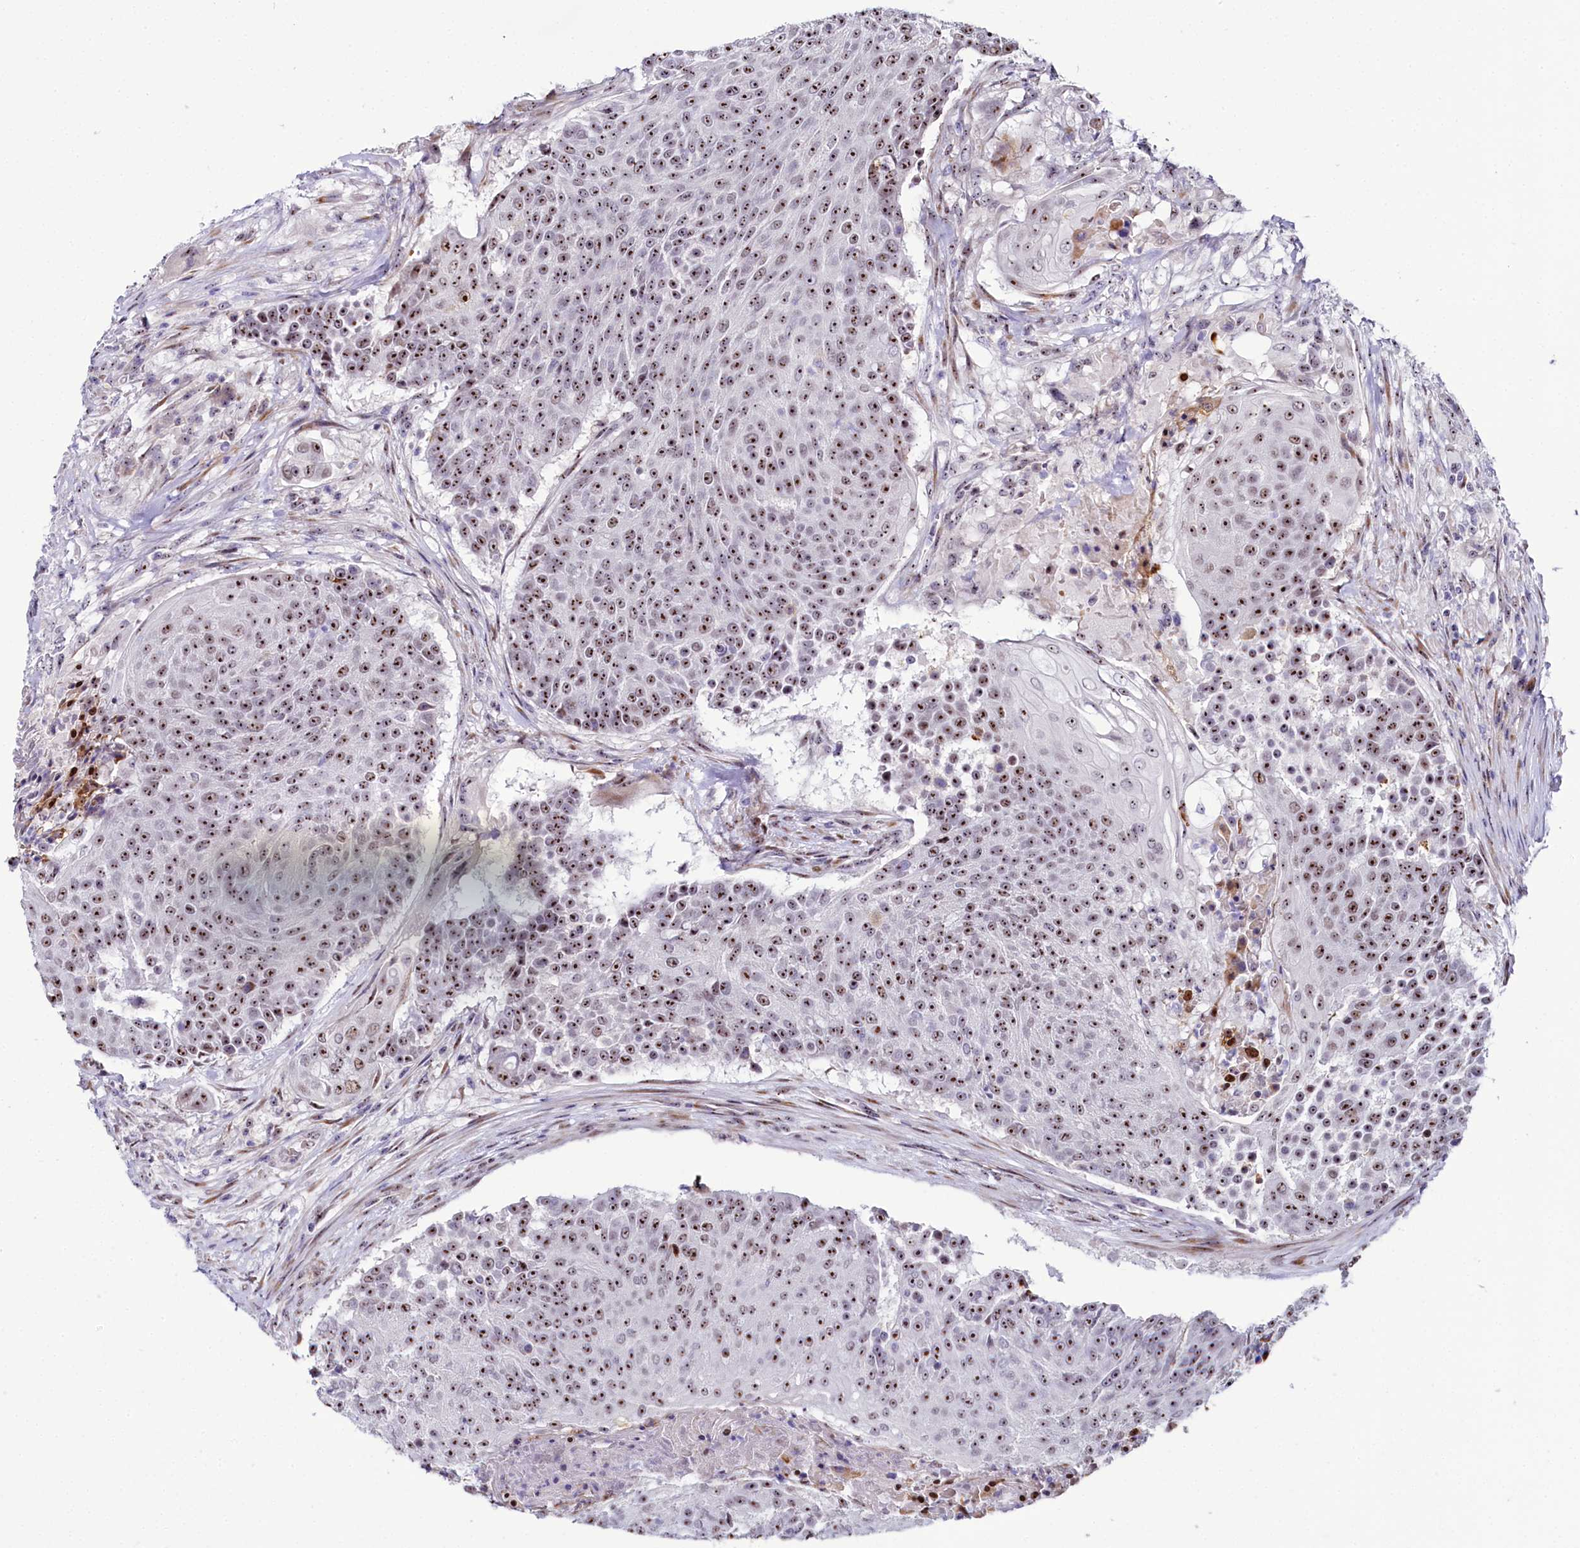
{"staining": {"intensity": "strong", "quantity": ">75%", "location": "nuclear"}, "tissue": "urothelial cancer", "cell_type": "Tumor cells", "image_type": "cancer", "snomed": [{"axis": "morphology", "description": "Urothelial carcinoma, High grade"}, {"axis": "topography", "description": "Urinary bladder"}], "caption": "Tumor cells demonstrate high levels of strong nuclear staining in about >75% of cells in urothelial cancer.", "gene": "TCOF1", "patient": {"sex": "female", "age": 63}}